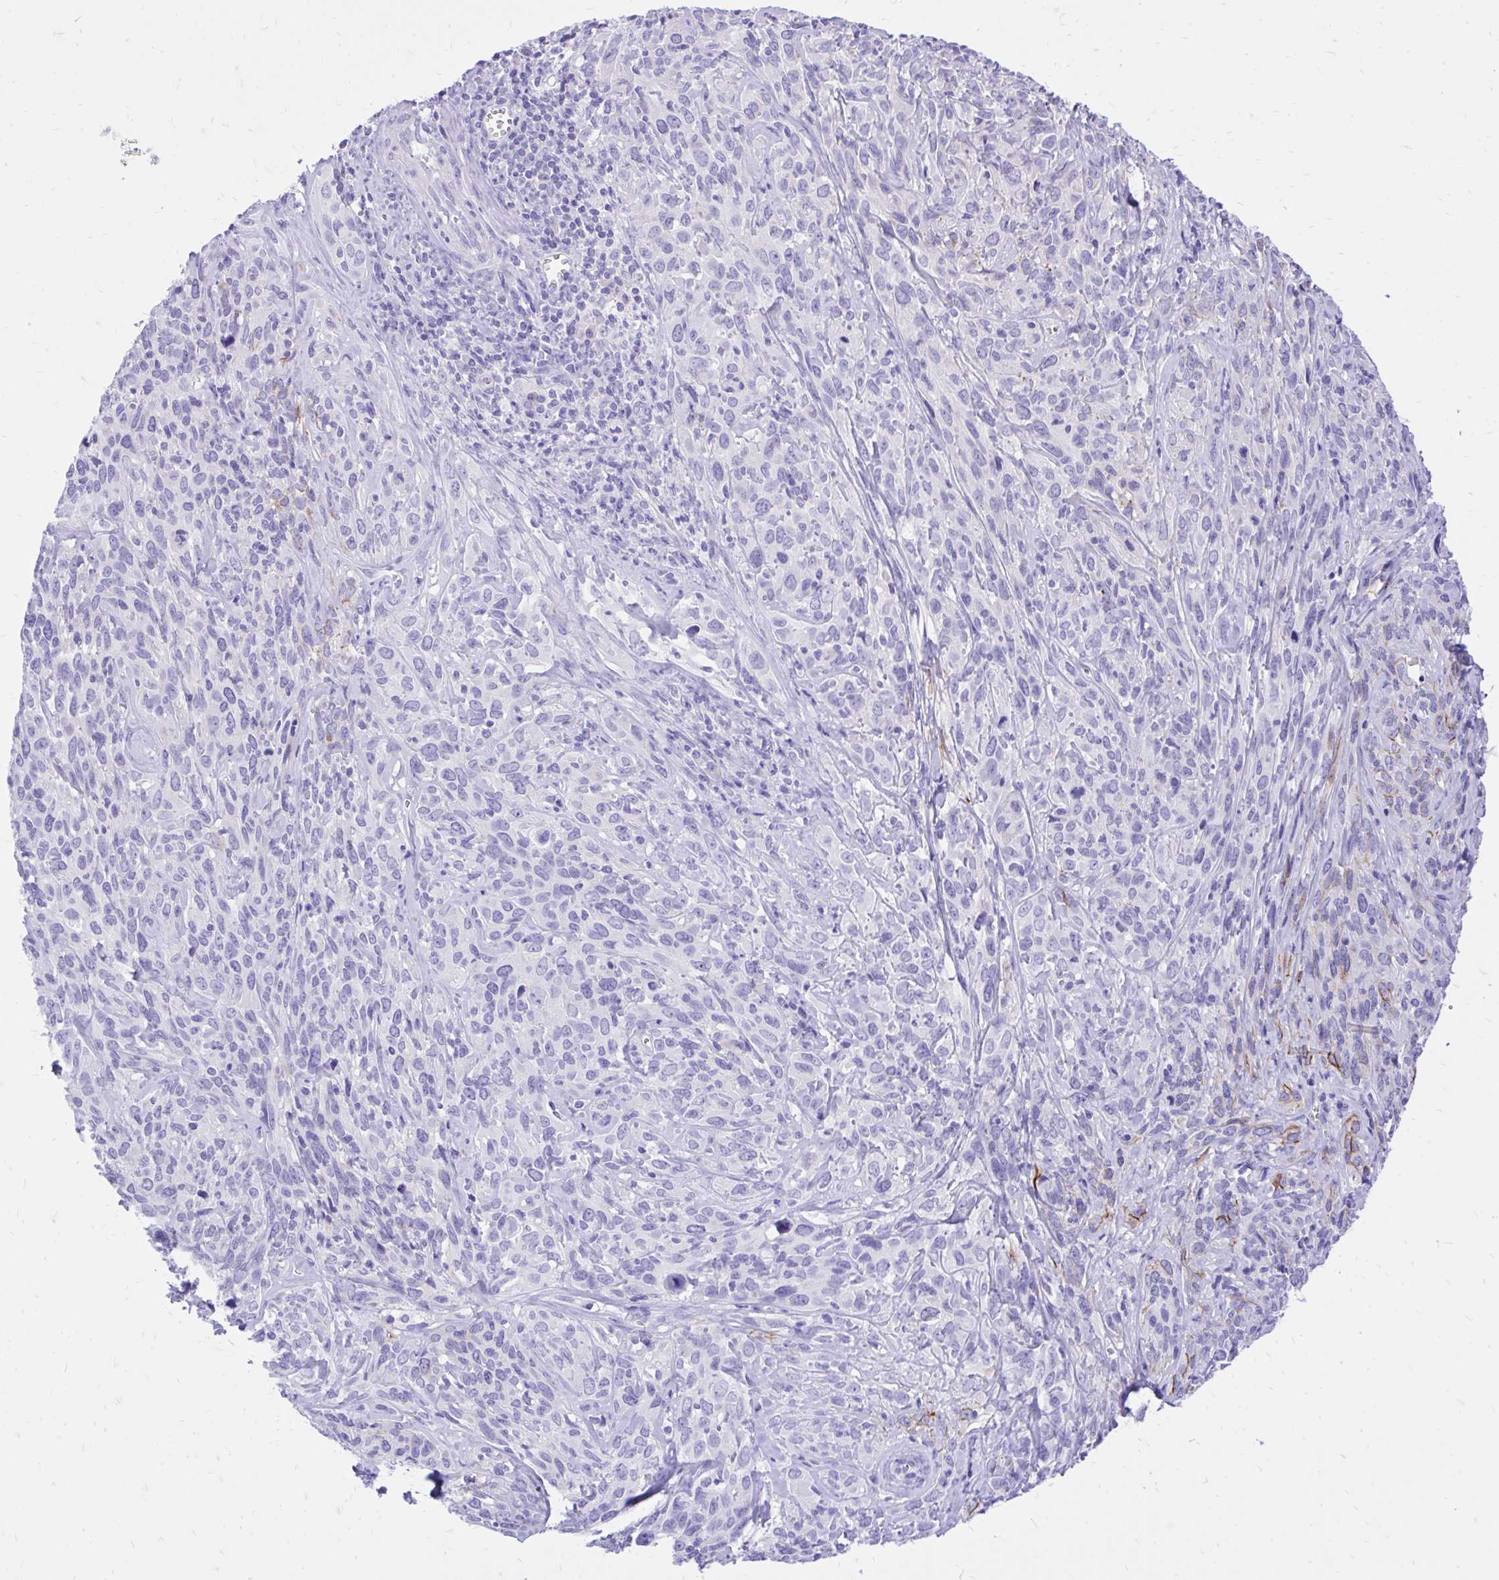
{"staining": {"intensity": "negative", "quantity": "none", "location": "none"}, "tissue": "cervical cancer", "cell_type": "Tumor cells", "image_type": "cancer", "snomed": [{"axis": "morphology", "description": "Normal tissue, NOS"}, {"axis": "morphology", "description": "Squamous cell carcinoma, NOS"}, {"axis": "topography", "description": "Cervix"}], "caption": "Immunohistochemical staining of squamous cell carcinoma (cervical) demonstrates no significant expression in tumor cells.", "gene": "MON1A", "patient": {"sex": "female", "age": 51}}